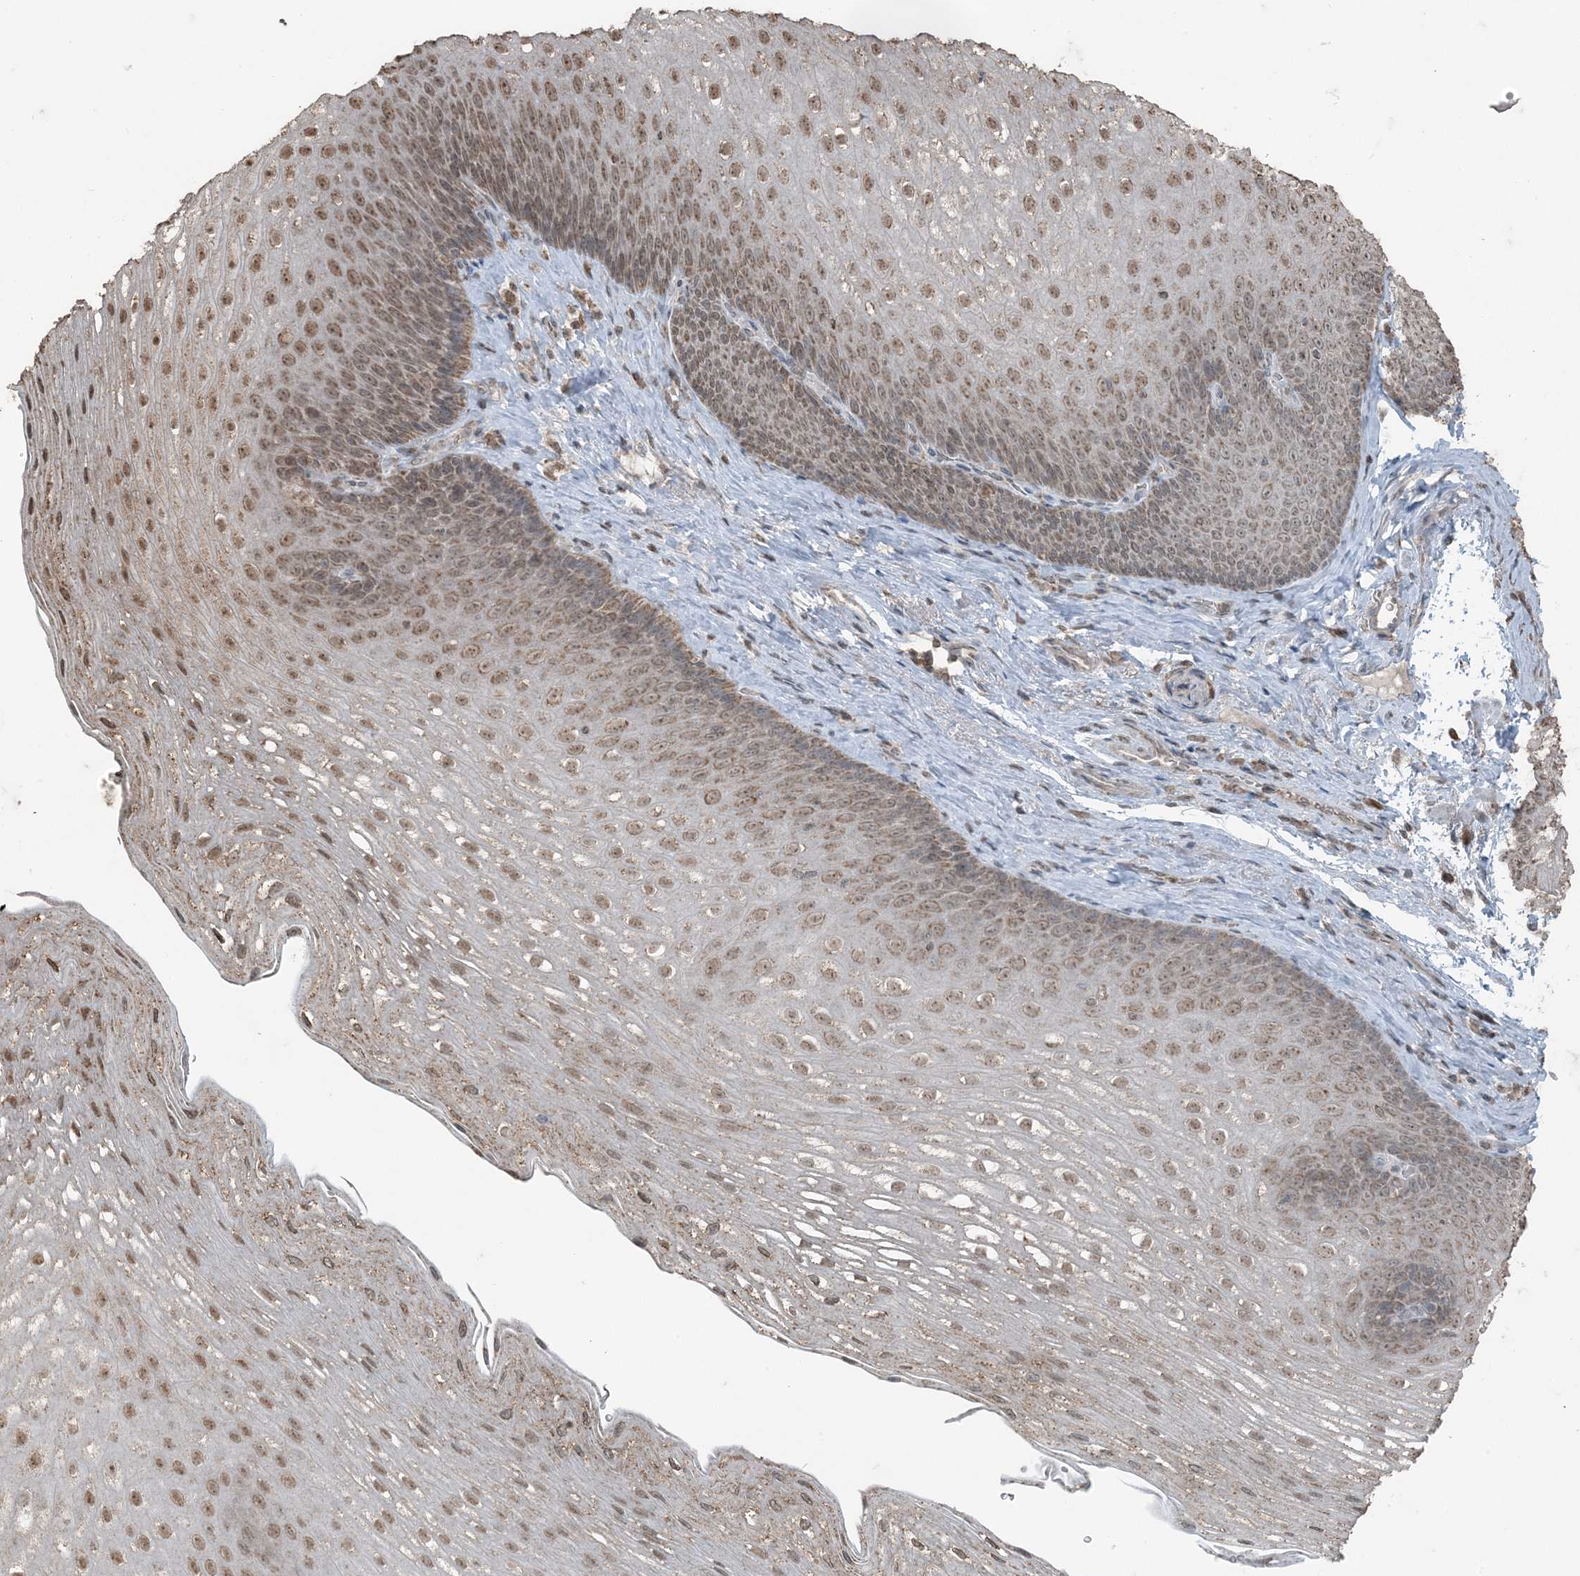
{"staining": {"intensity": "moderate", "quantity": ">75%", "location": "cytoplasmic/membranous,nuclear"}, "tissue": "esophagus", "cell_type": "Squamous epithelial cells", "image_type": "normal", "snomed": [{"axis": "morphology", "description": "Normal tissue, NOS"}, {"axis": "topography", "description": "Esophagus"}], "caption": "Squamous epithelial cells show moderate cytoplasmic/membranous,nuclear expression in approximately >75% of cells in unremarkable esophagus.", "gene": "GNL1", "patient": {"sex": "female", "age": 66}}